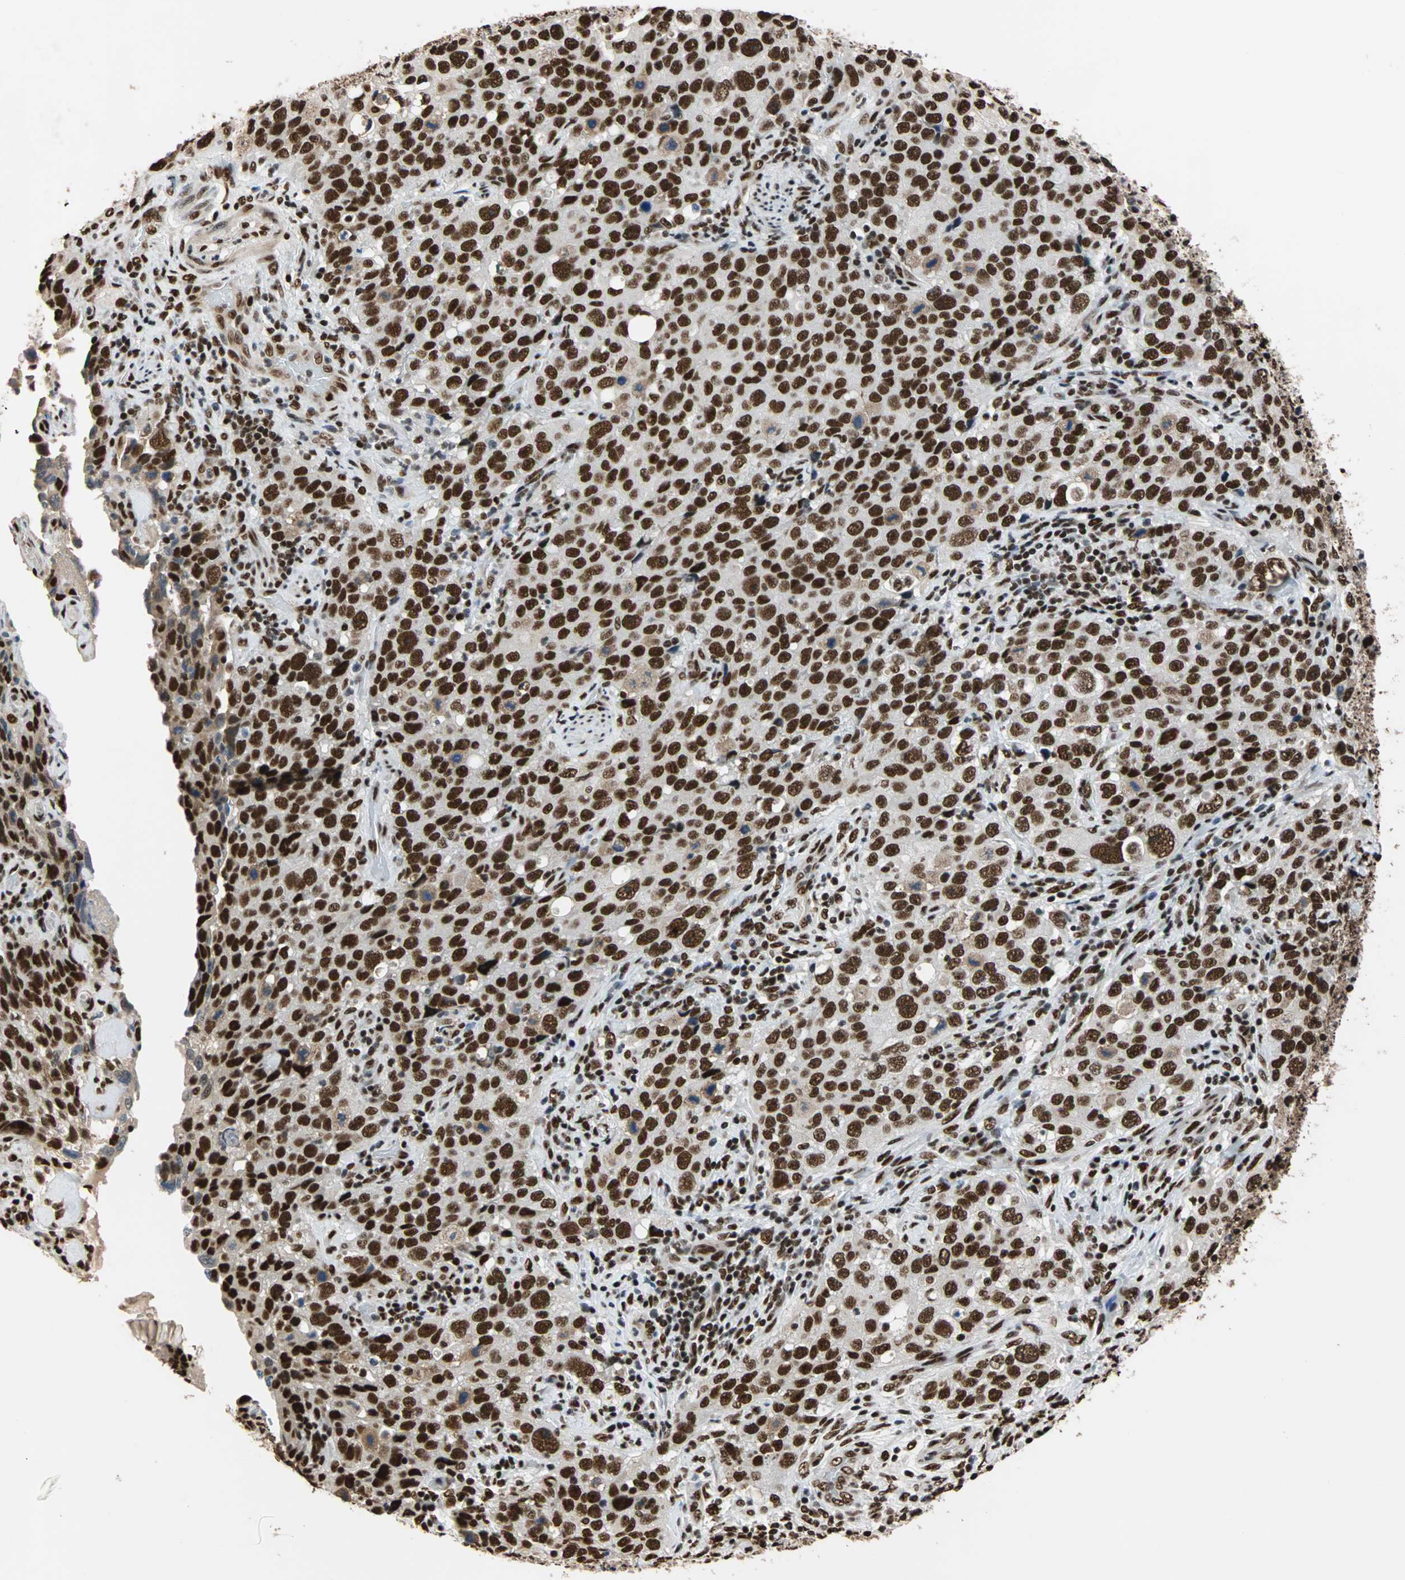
{"staining": {"intensity": "strong", "quantity": ">75%", "location": "nuclear"}, "tissue": "stomach cancer", "cell_type": "Tumor cells", "image_type": "cancer", "snomed": [{"axis": "morphology", "description": "Normal tissue, NOS"}, {"axis": "morphology", "description": "Adenocarcinoma, NOS"}, {"axis": "topography", "description": "Stomach"}], "caption": "An image of stomach cancer stained for a protein exhibits strong nuclear brown staining in tumor cells. Nuclei are stained in blue.", "gene": "ILF2", "patient": {"sex": "male", "age": 48}}